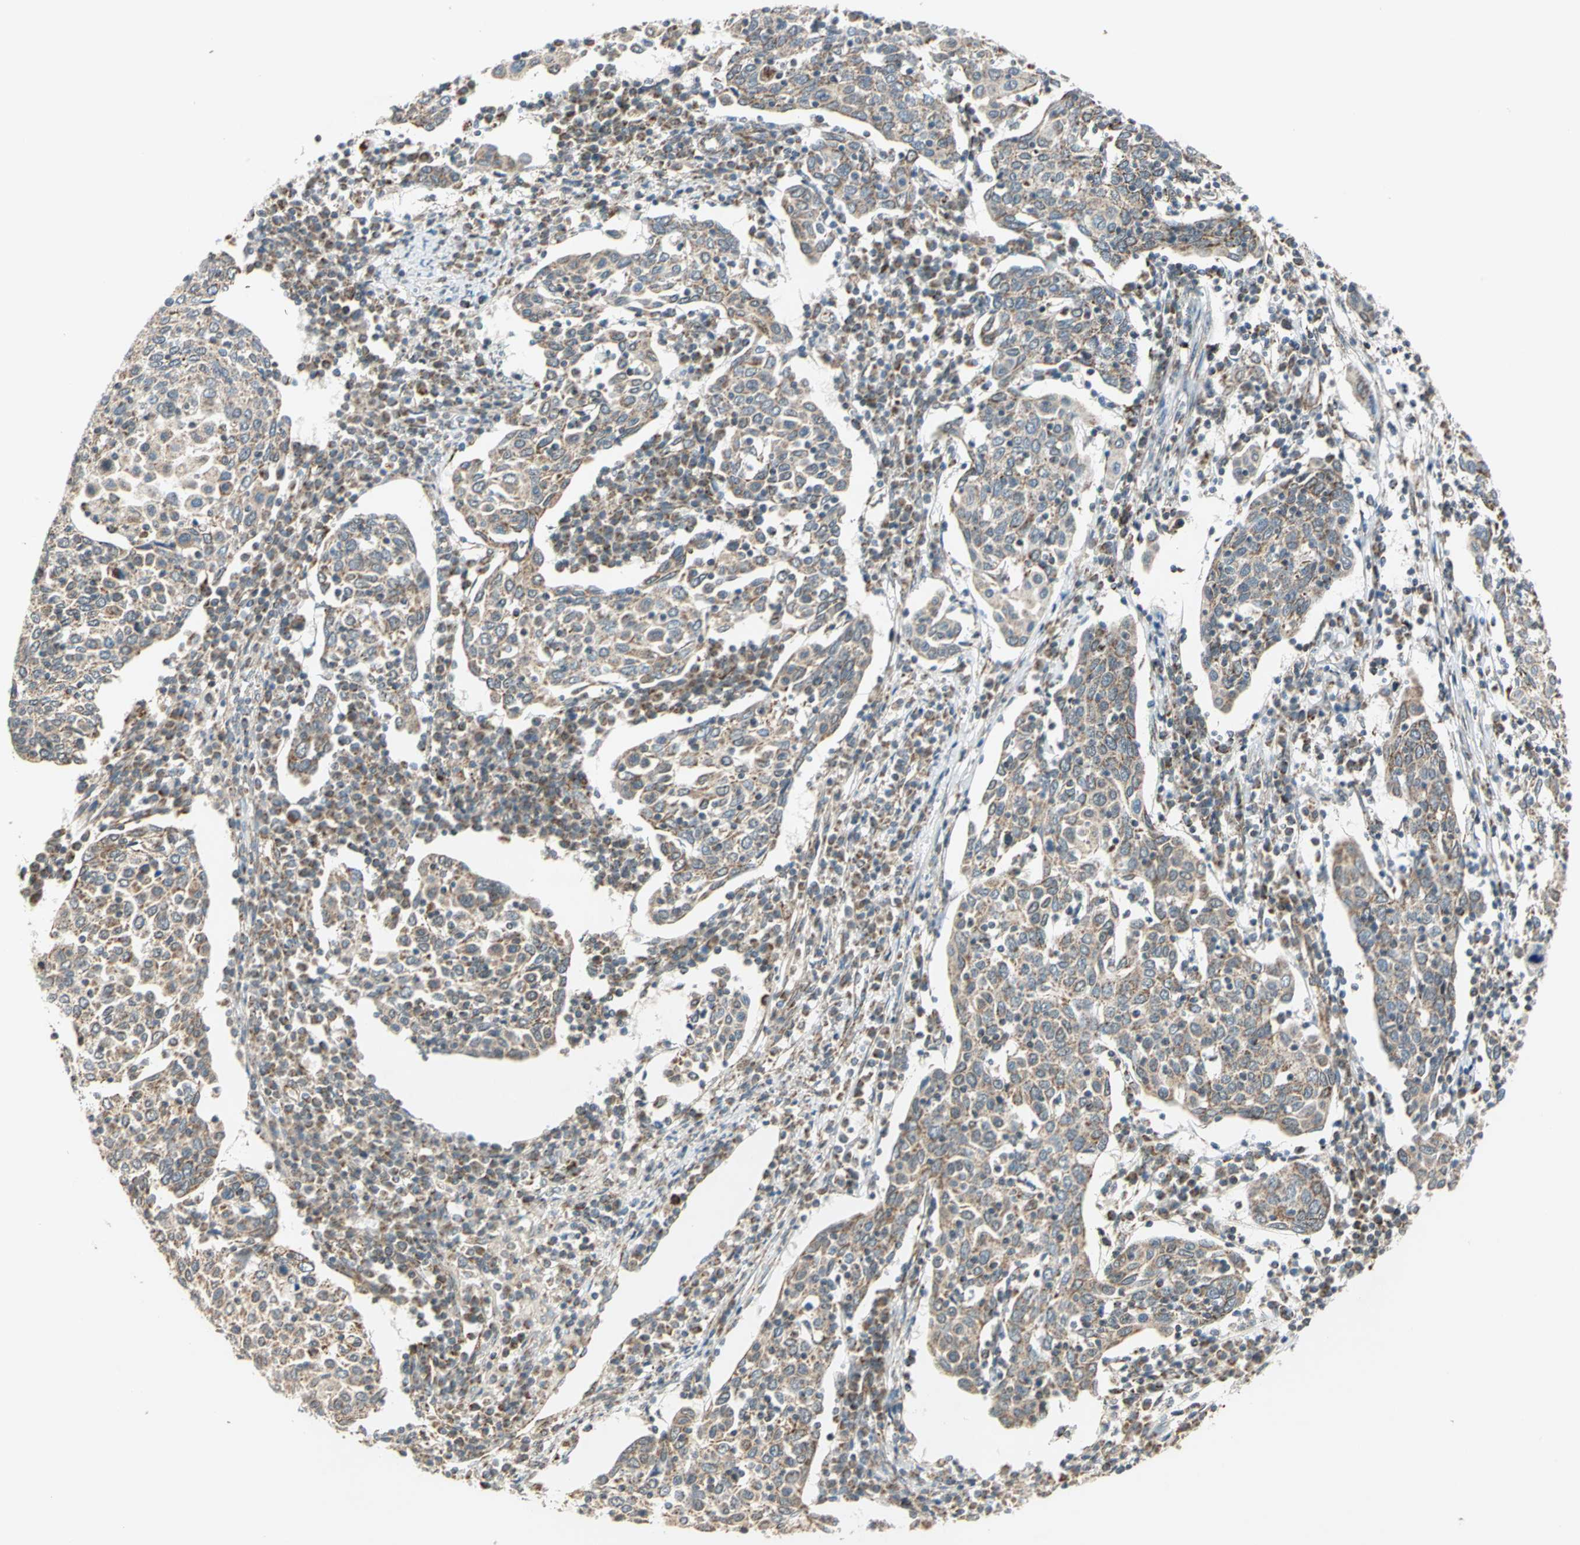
{"staining": {"intensity": "moderate", "quantity": ">75%", "location": "cytoplasmic/membranous"}, "tissue": "cervical cancer", "cell_type": "Tumor cells", "image_type": "cancer", "snomed": [{"axis": "morphology", "description": "Squamous cell carcinoma, NOS"}, {"axis": "topography", "description": "Cervix"}], "caption": "IHC (DAB) staining of human cervical cancer exhibits moderate cytoplasmic/membranous protein positivity in approximately >75% of tumor cells.", "gene": "MRPS22", "patient": {"sex": "female", "age": 40}}